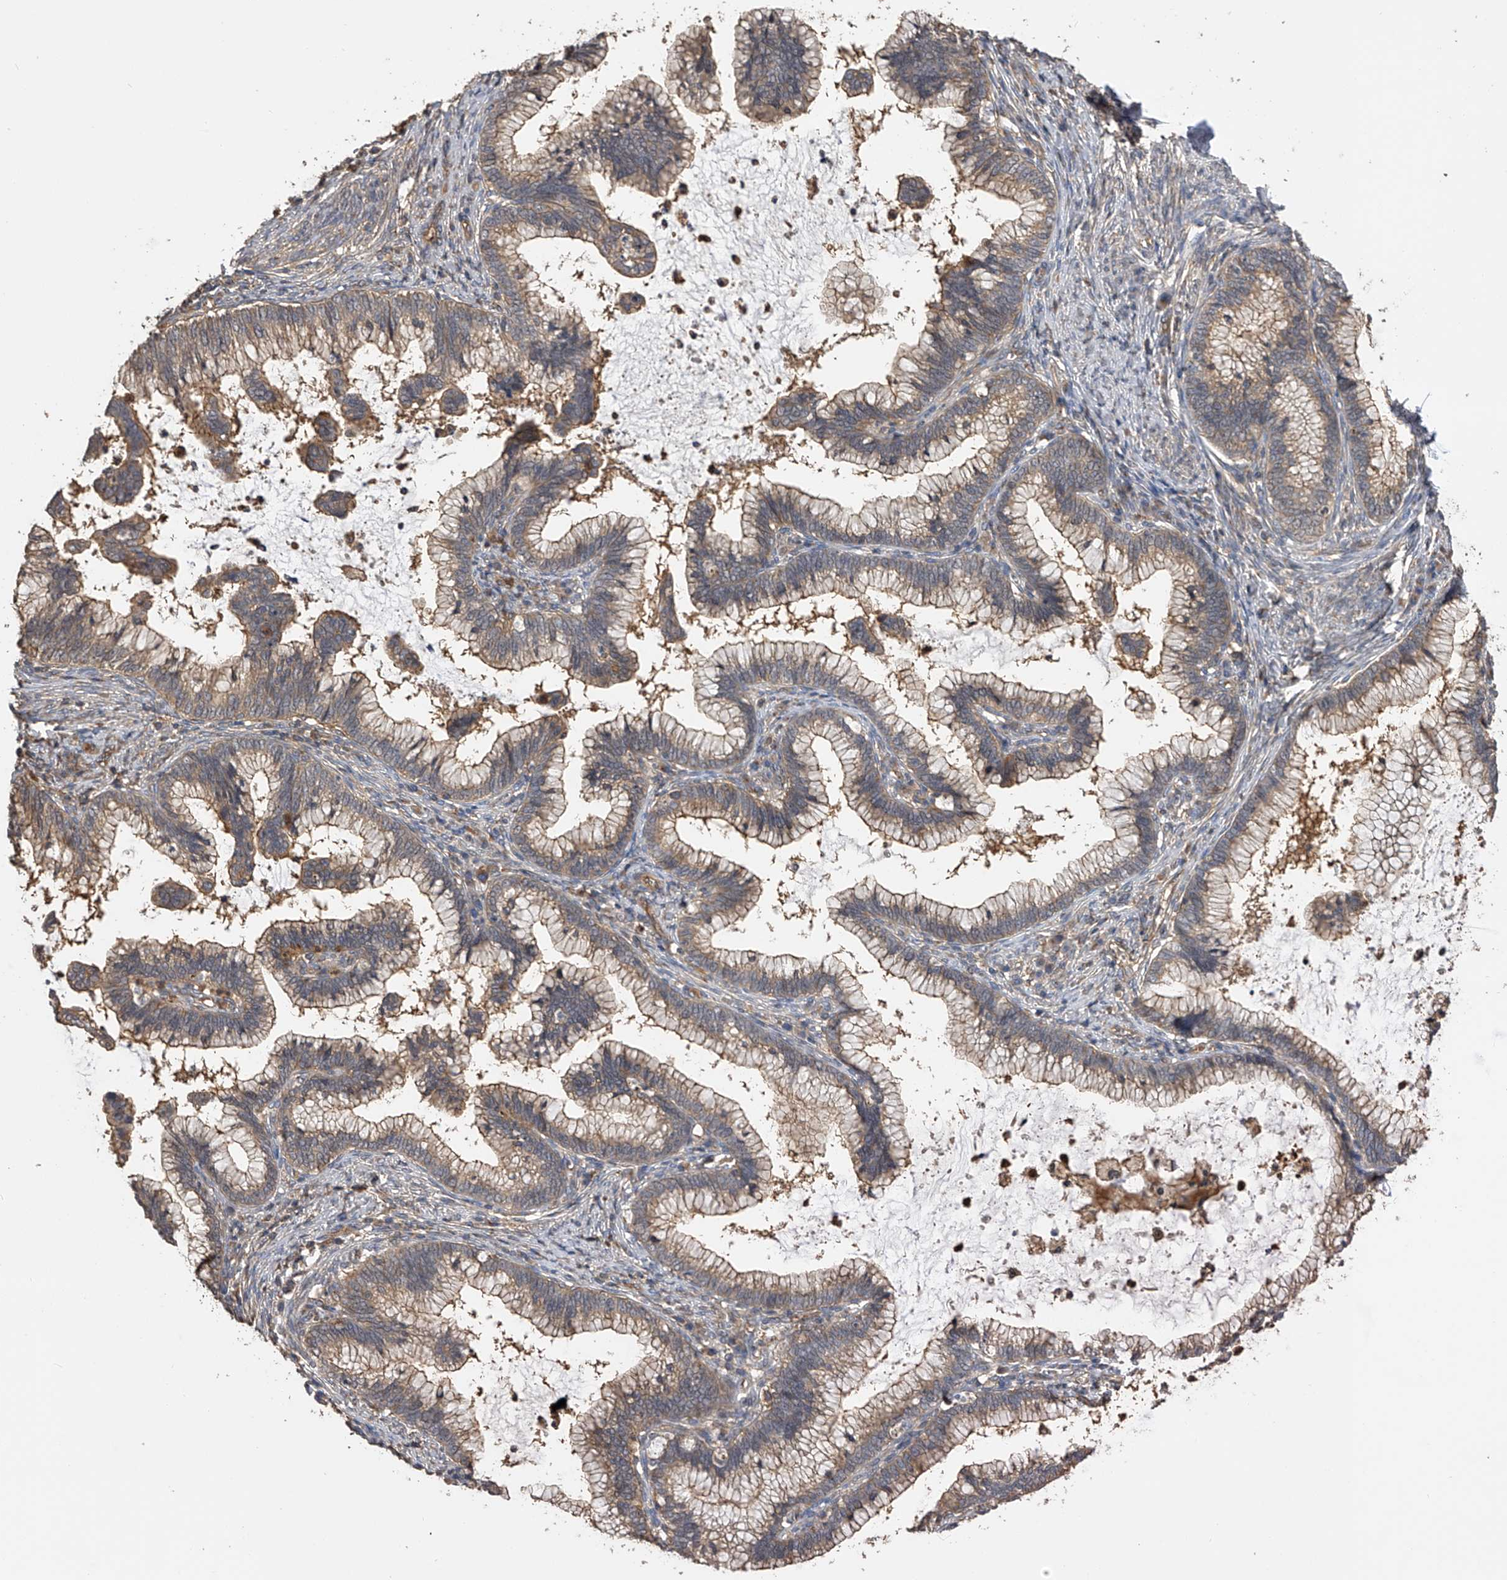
{"staining": {"intensity": "weak", "quantity": "<25%", "location": "cytoplasmic/membranous"}, "tissue": "cervical cancer", "cell_type": "Tumor cells", "image_type": "cancer", "snomed": [{"axis": "morphology", "description": "Adenocarcinoma, NOS"}, {"axis": "topography", "description": "Cervix"}], "caption": "IHC image of cervical adenocarcinoma stained for a protein (brown), which displays no staining in tumor cells.", "gene": "PTPRA", "patient": {"sex": "female", "age": 36}}